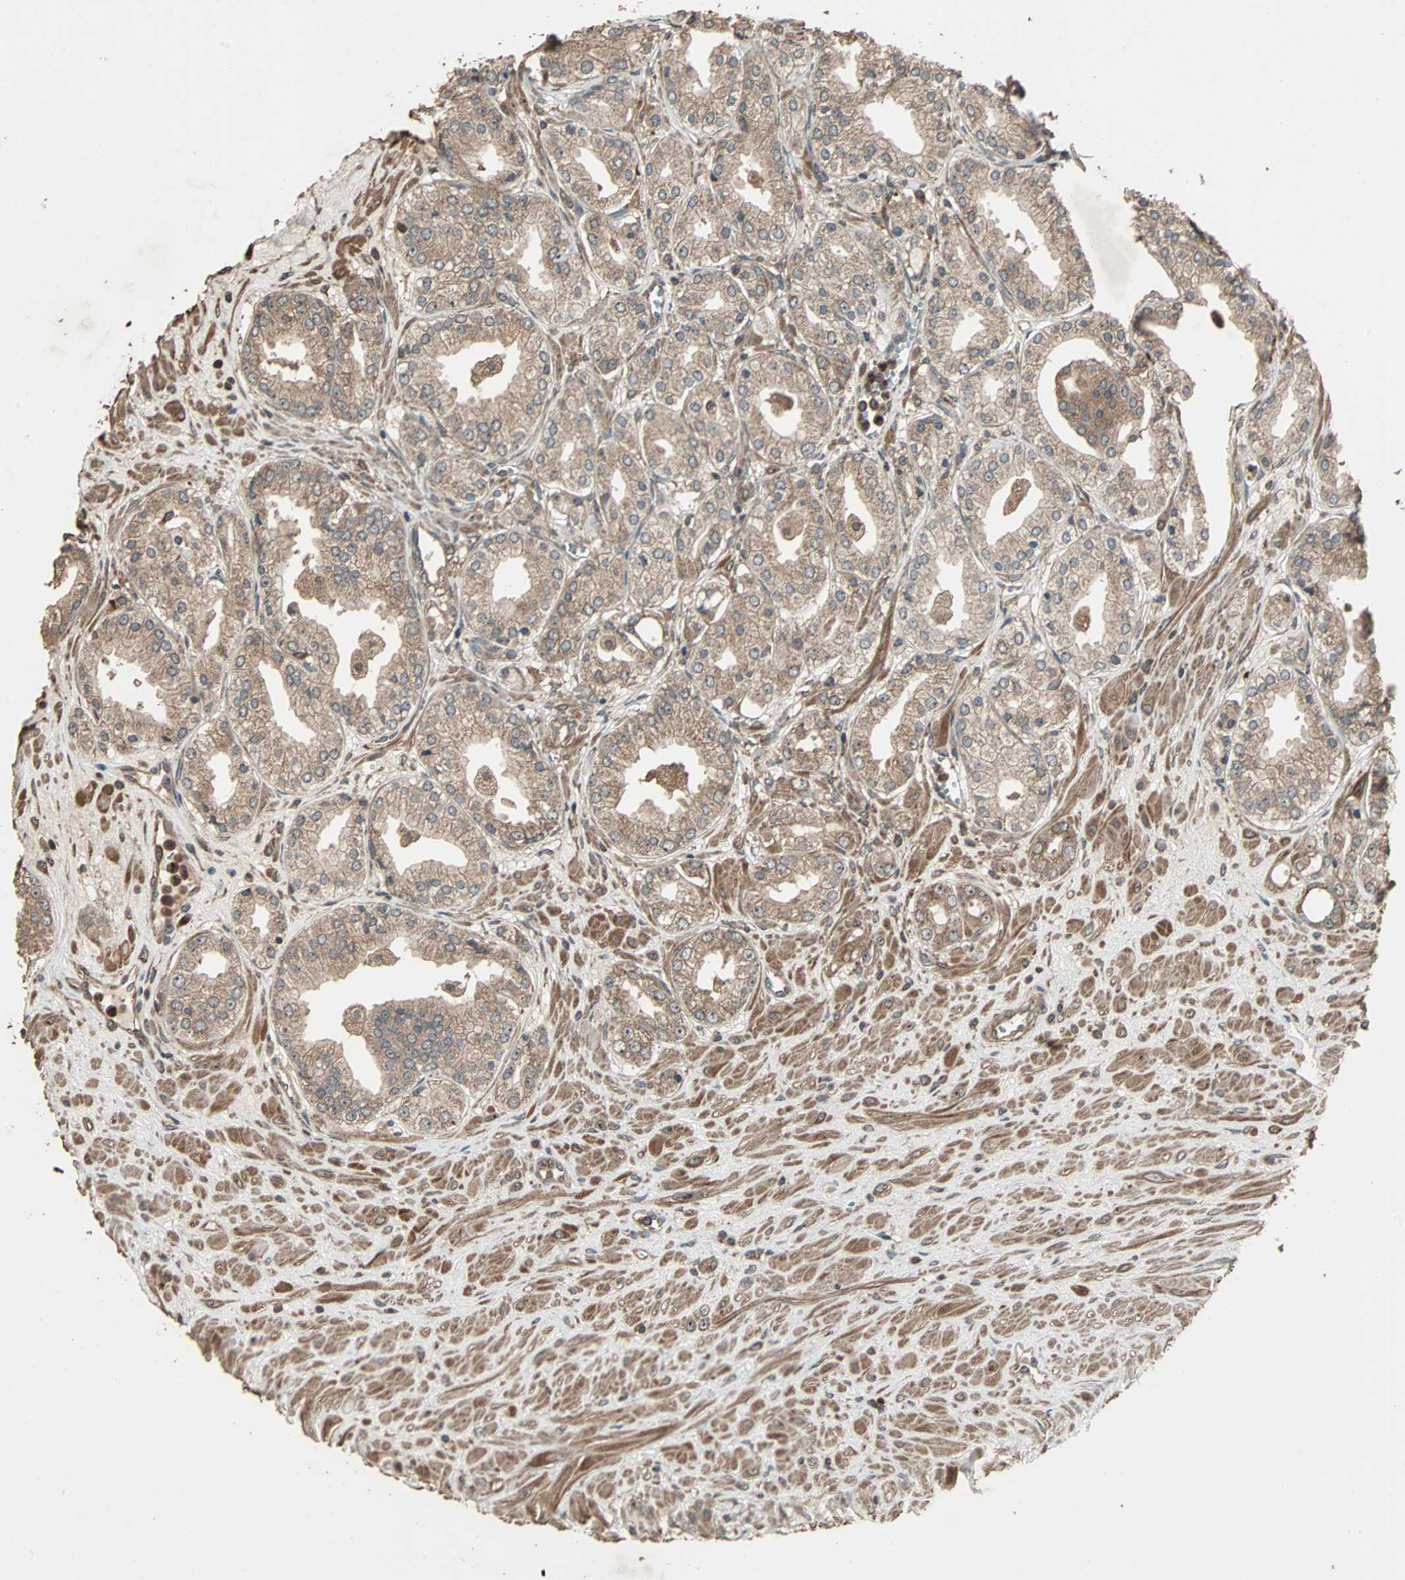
{"staining": {"intensity": "moderate", "quantity": ">75%", "location": "cytoplasmic/membranous"}, "tissue": "prostate cancer", "cell_type": "Tumor cells", "image_type": "cancer", "snomed": [{"axis": "morphology", "description": "Adenocarcinoma, High grade"}, {"axis": "topography", "description": "Prostate"}], "caption": "The image displays a brown stain indicating the presence of a protein in the cytoplasmic/membranous of tumor cells in prostate adenocarcinoma (high-grade). (IHC, brightfield microscopy, high magnification).", "gene": "LAMTOR5", "patient": {"sex": "male", "age": 61}}